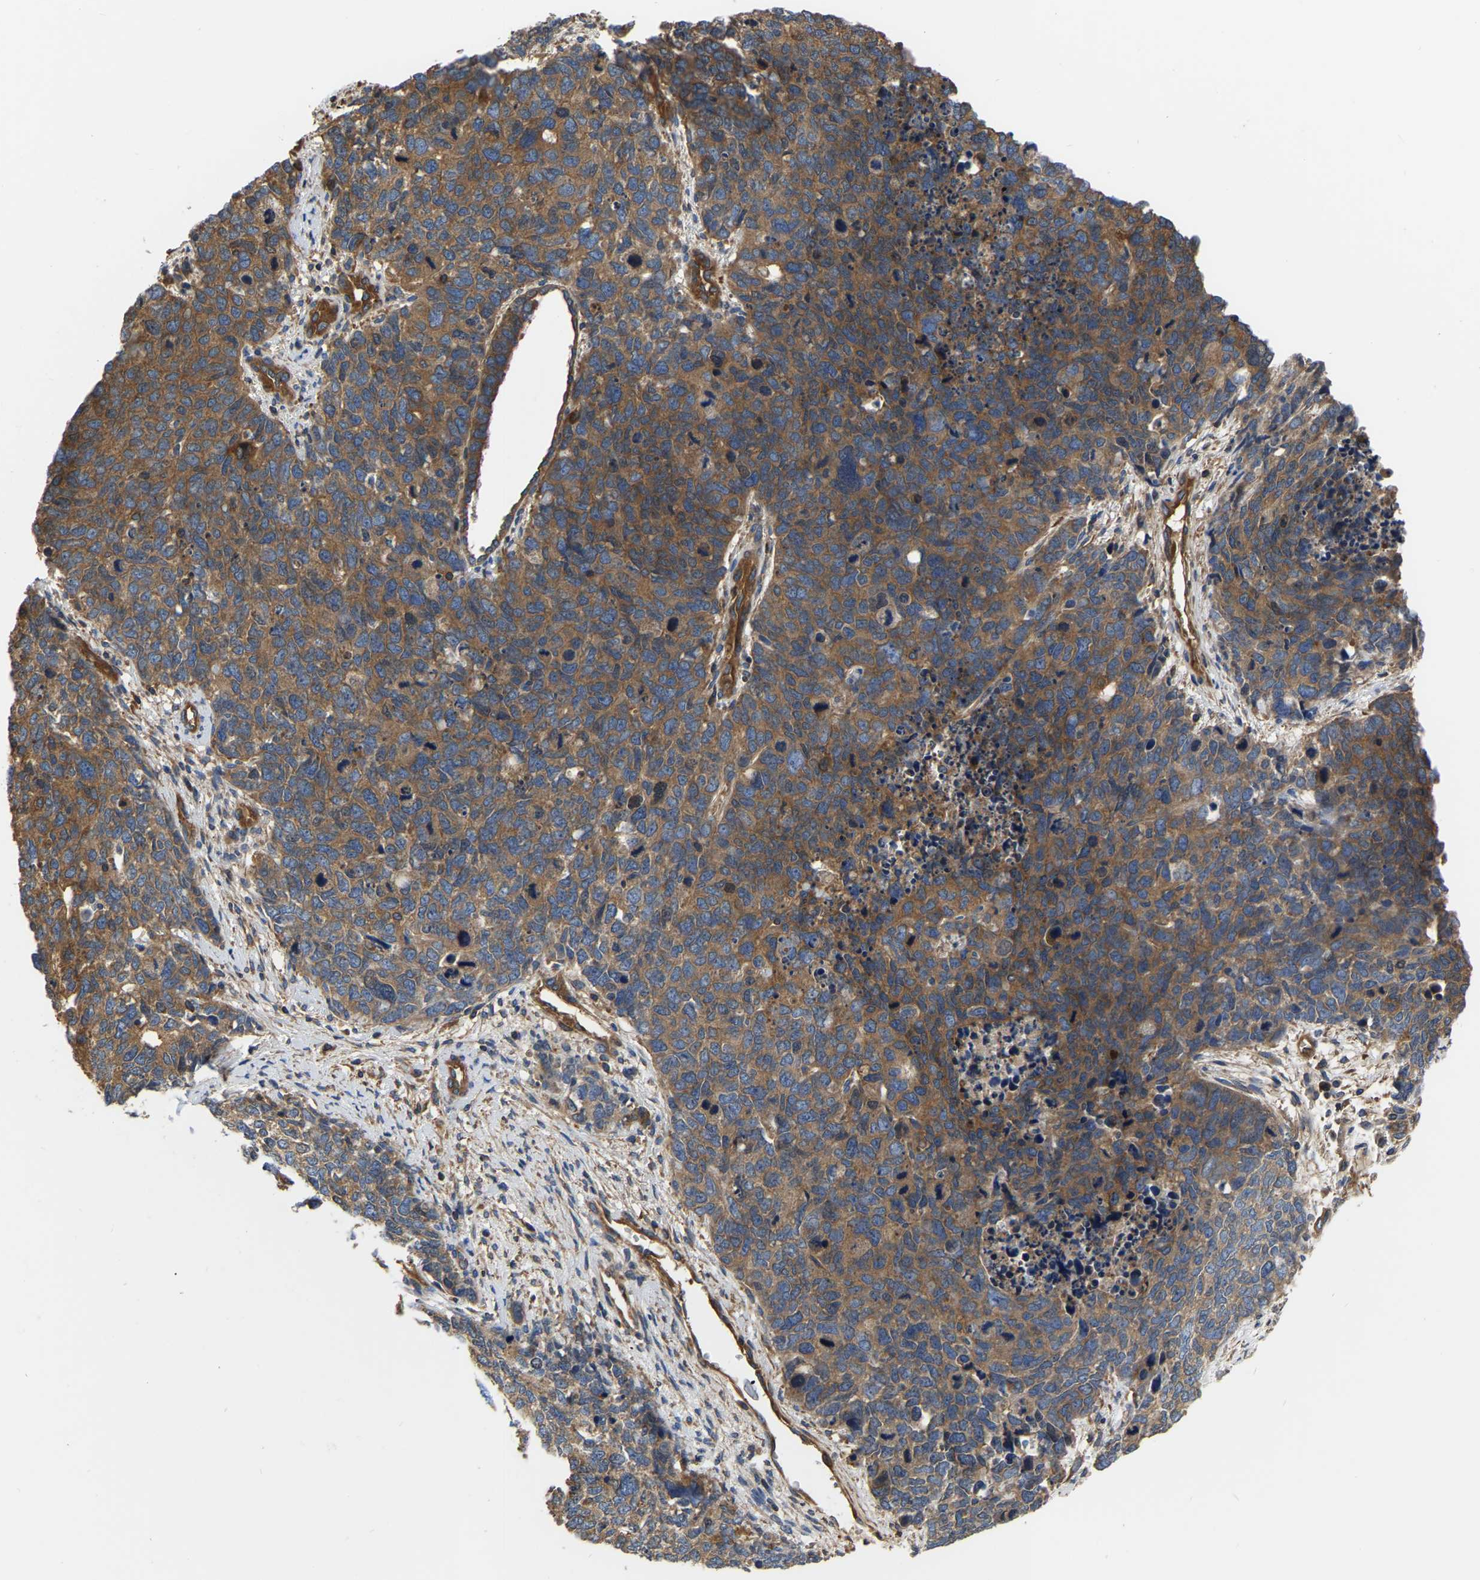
{"staining": {"intensity": "moderate", "quantity": ">75%", "location": "cytoplasmic/membranous"}, "tissue": "cervical cancer", "cell_type": "Tumor cells", "image_type": "cancer", "snomed": [{"axis": "morphology", "description": "Squamous cell carcinoma, NOS"}, {"axis": "topography", "description": "Cervix"}], "caption": "Immunohistochemical staining of human cervical squamous cell carcinoma shows medium levels of moderate cytoplasmic/membranous protein expression in about >75% of tumor cells.", "gene": "GARS1", "patient": {"sex": "female", "age": 63}}